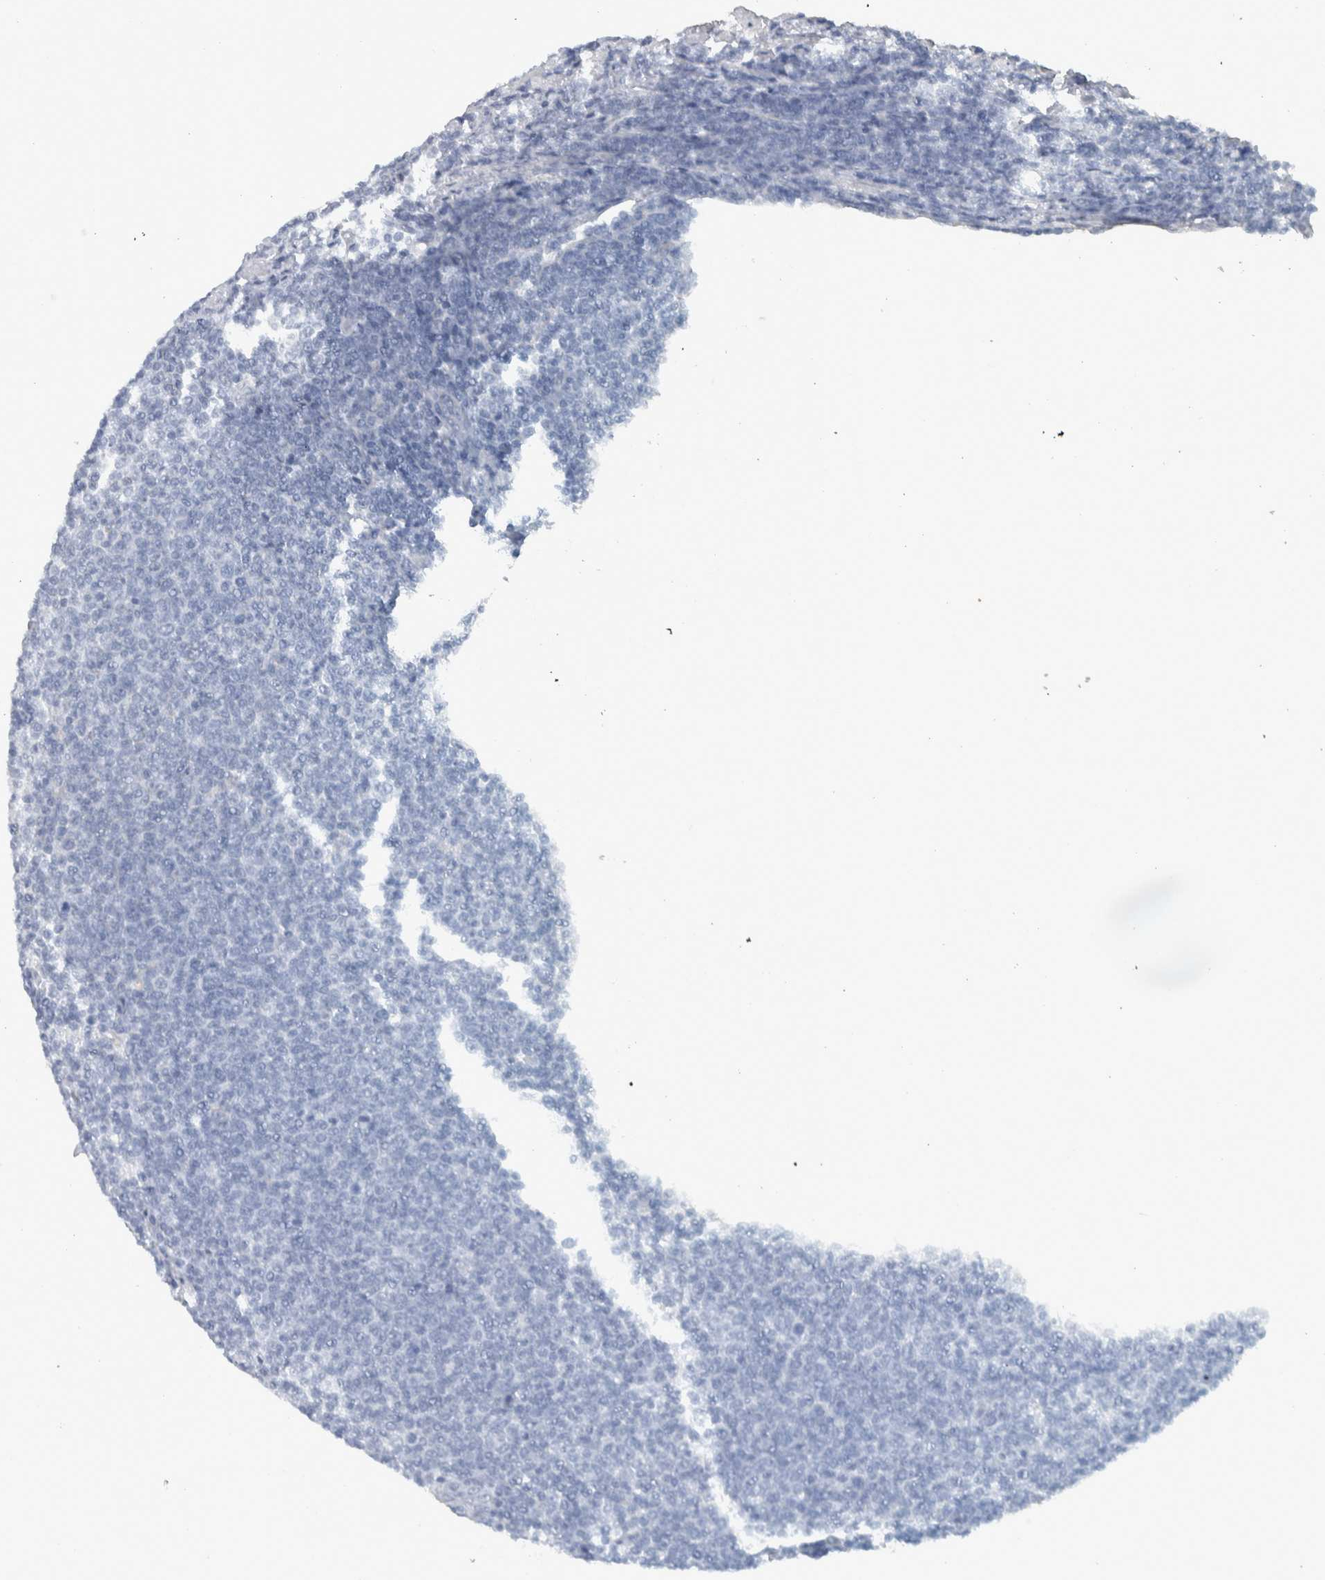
{"staining": {"intensity": "negative", "quantity": "none", "location": "none"}, "tissue": "lymphoma", "cell_type": "Tumor cells", "image_type": "cancer", "snomed": [{"axis": "morphology", "description": "Malignant lymphoma, non-Hodgkin's type, Low grade"}, {"axis": "topography", "description": "Lymph node"}], "caption": "The immunohistochemistry photomicrograph has no significant staining in tumor cells of malignant lymphoma, non-Hodgkin's type (low-grade) tissue.", "gene": "AFP", "patient": {"sex": "male", "age": 66}}